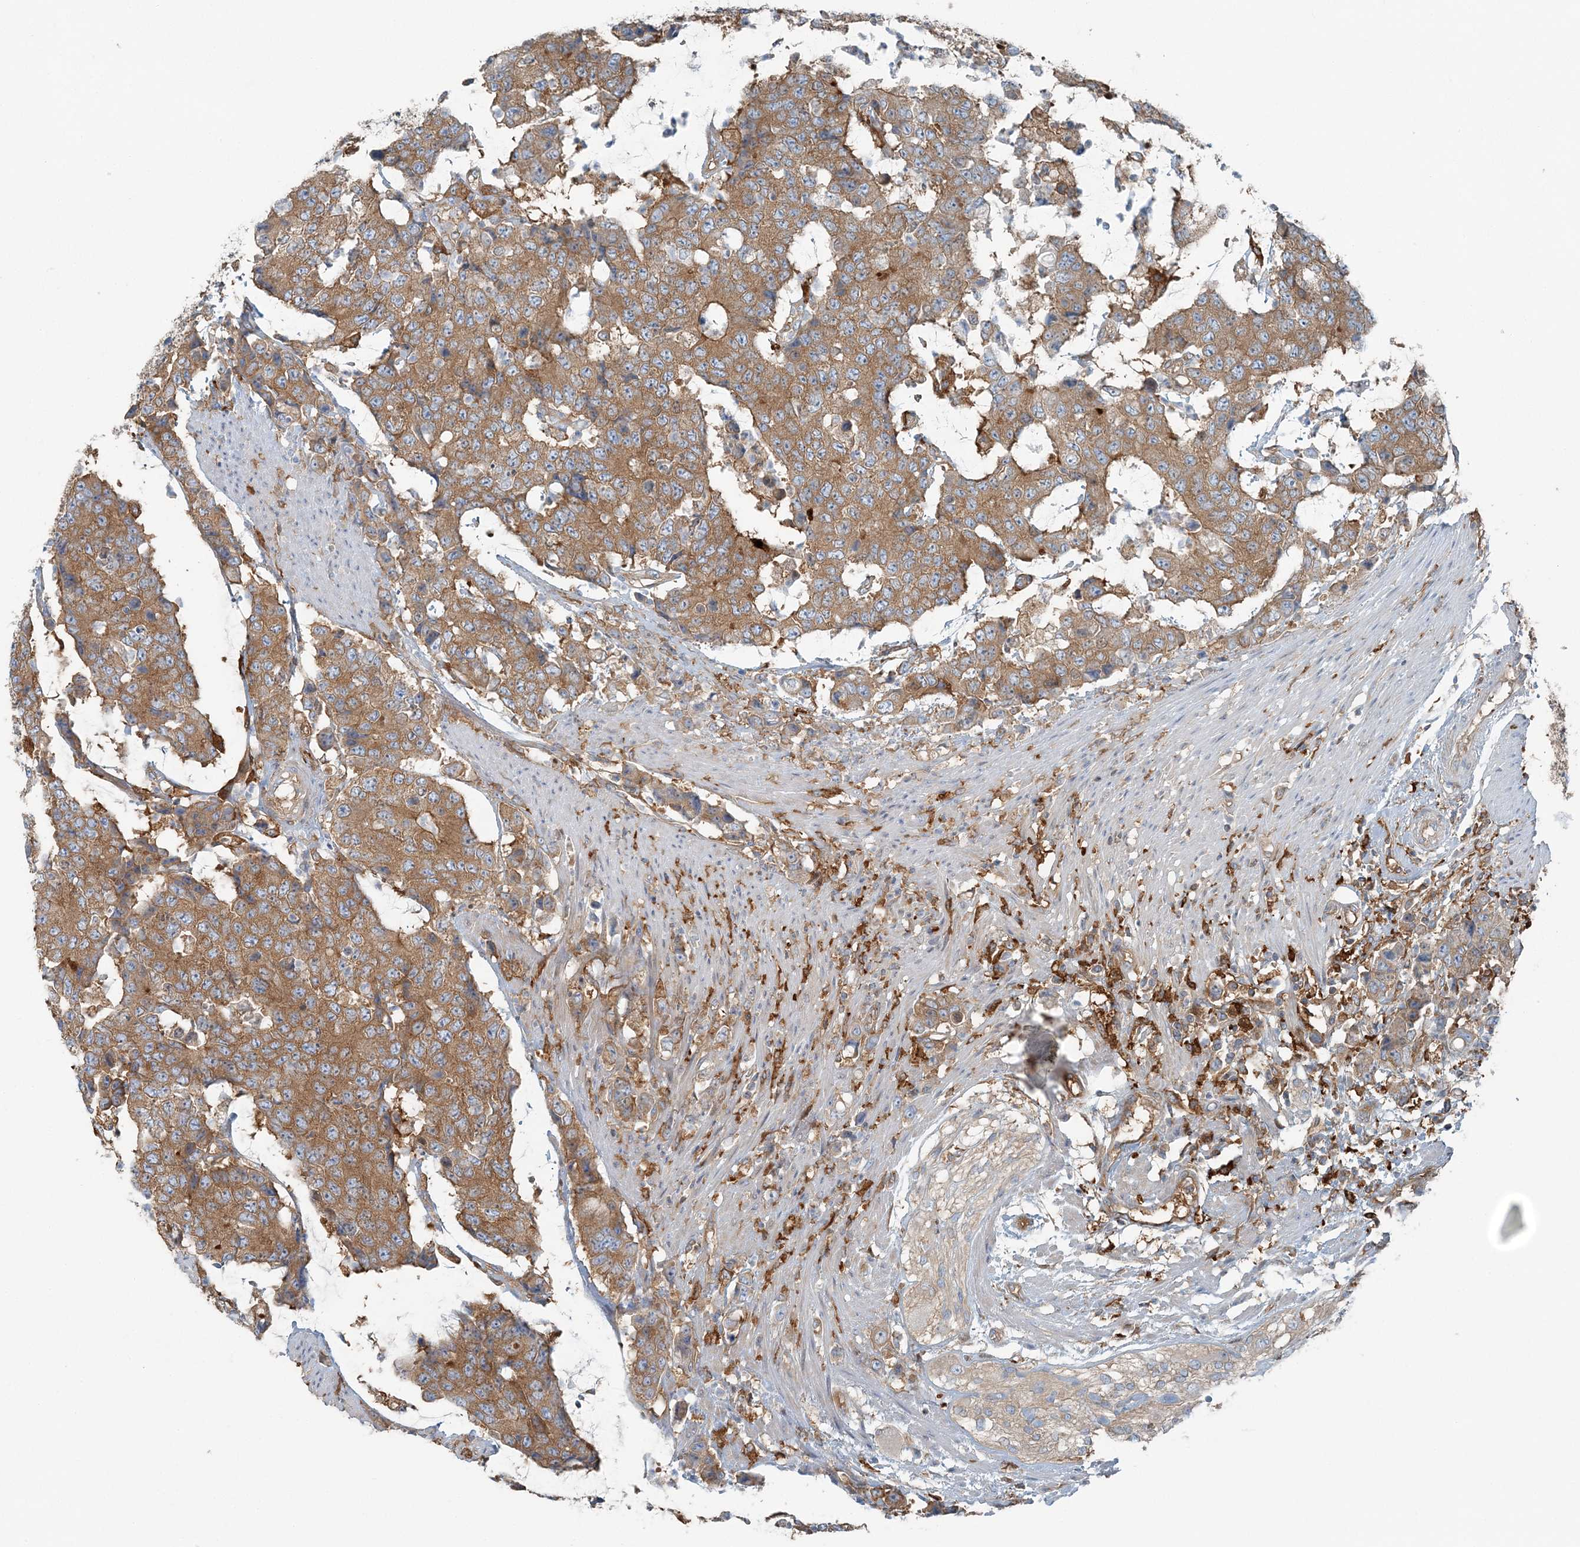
{"staining": {"intensity": "moderate", "quantity": ">75%", "location": "cytoplasmic/membranous"}, "tissue": "colorectal cancer", "cell_type": "Tumor cells", "image_type": "cancer", "snomed": [{"axis": "morphology", "description": "Adenocarcinoma, NOS"}, {"axis": "topography", "description": "Colon"}], "caption": "Tumor cells exhibit medium levels of moderate cytoplasmic/membranous staining in approximately >75% of cells in adenocarcinoma (colorectal).", "gene": "SNX2", "patient": {"sex": "female", "age": 86}}